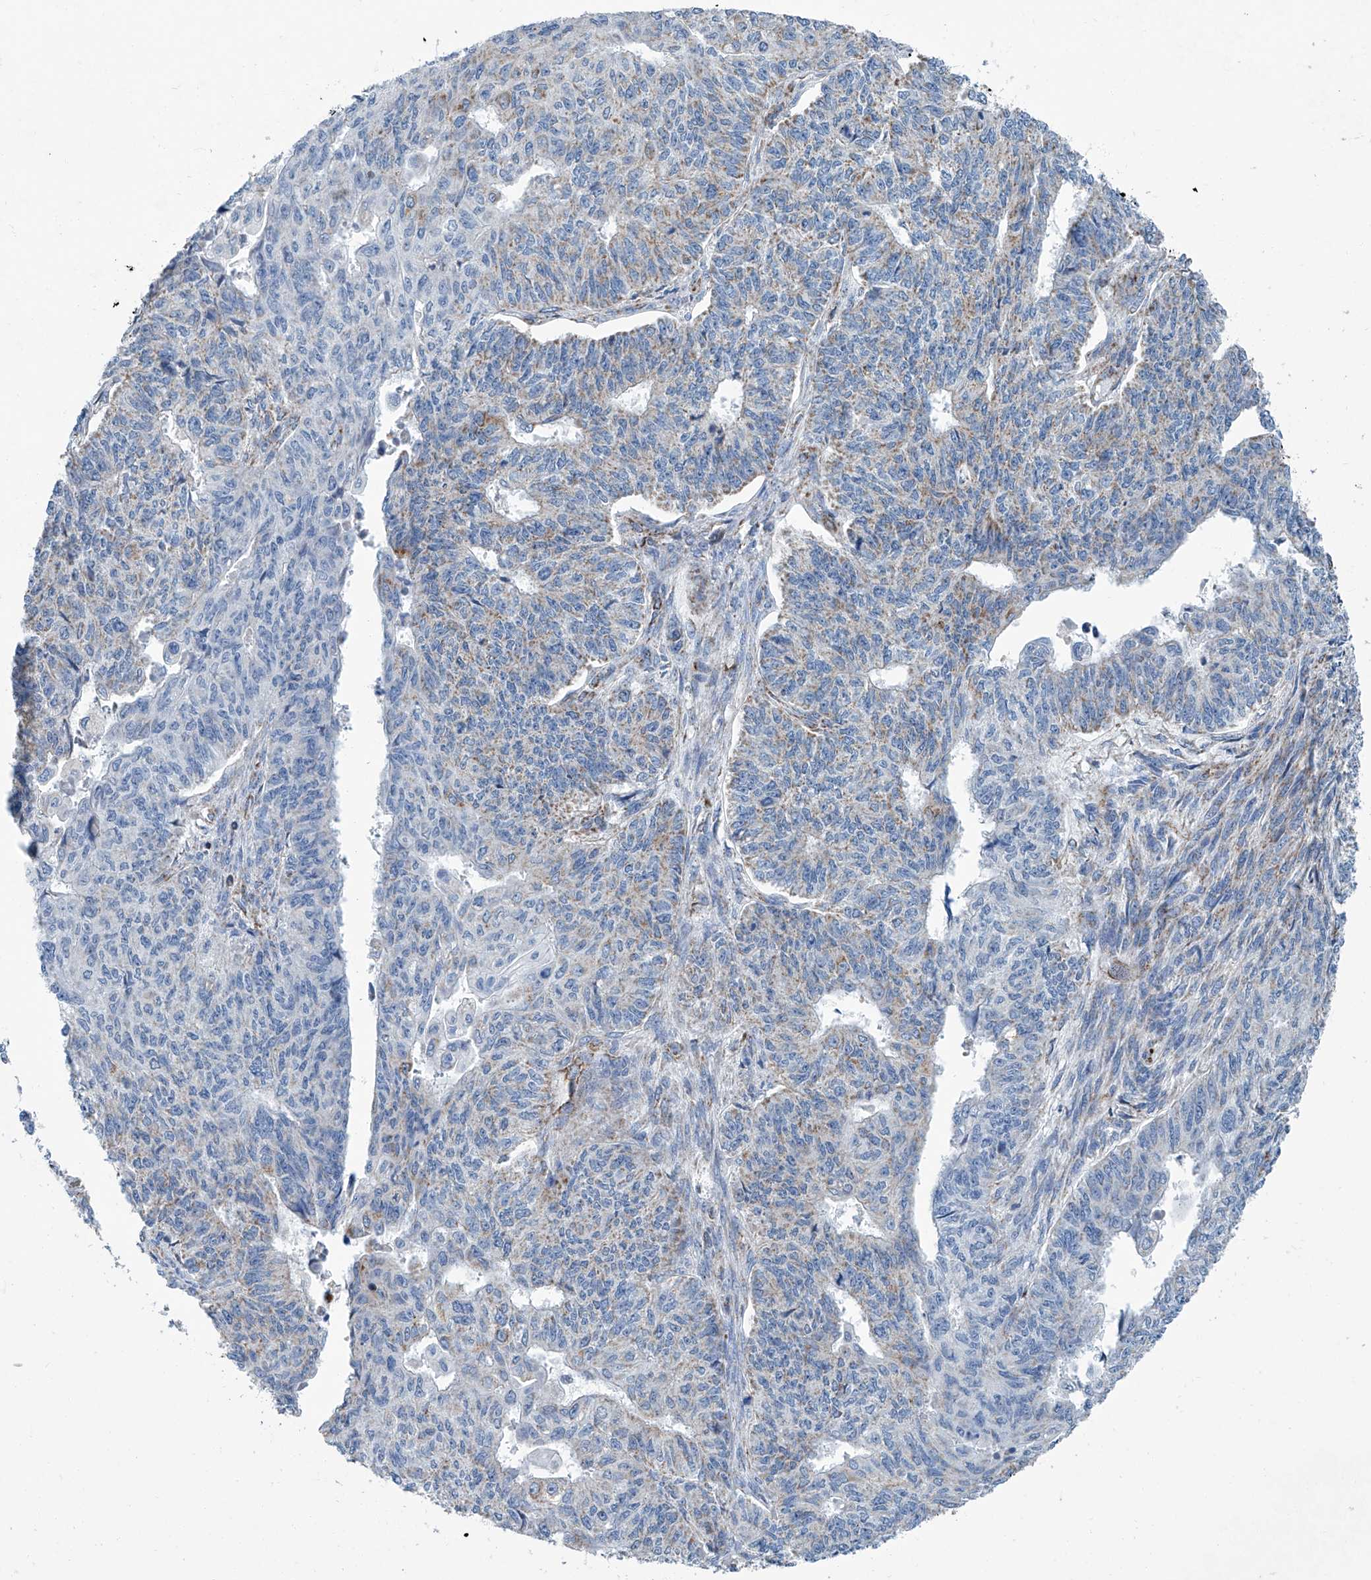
{"staining": {"intensity": "weak", "quantity": "<25%", "location": "cytoplasmic/membranous"}, "tissue": "endometrial cancer", "cell_type": "Tumor cells", "image_type": "cancer", "snomed": [{"axis": "morphology", "description": "Adenocarcinoma, NOS"}, {"axis": "topography", "description": "Endometrium"}], "caption": "Immunohistochemistry (IHC) of endometrial adenocarcinoma displays no positivity in tumor cells.", "gene": "MT-ND1", "patient": {"sex": "female", "age": 32}}